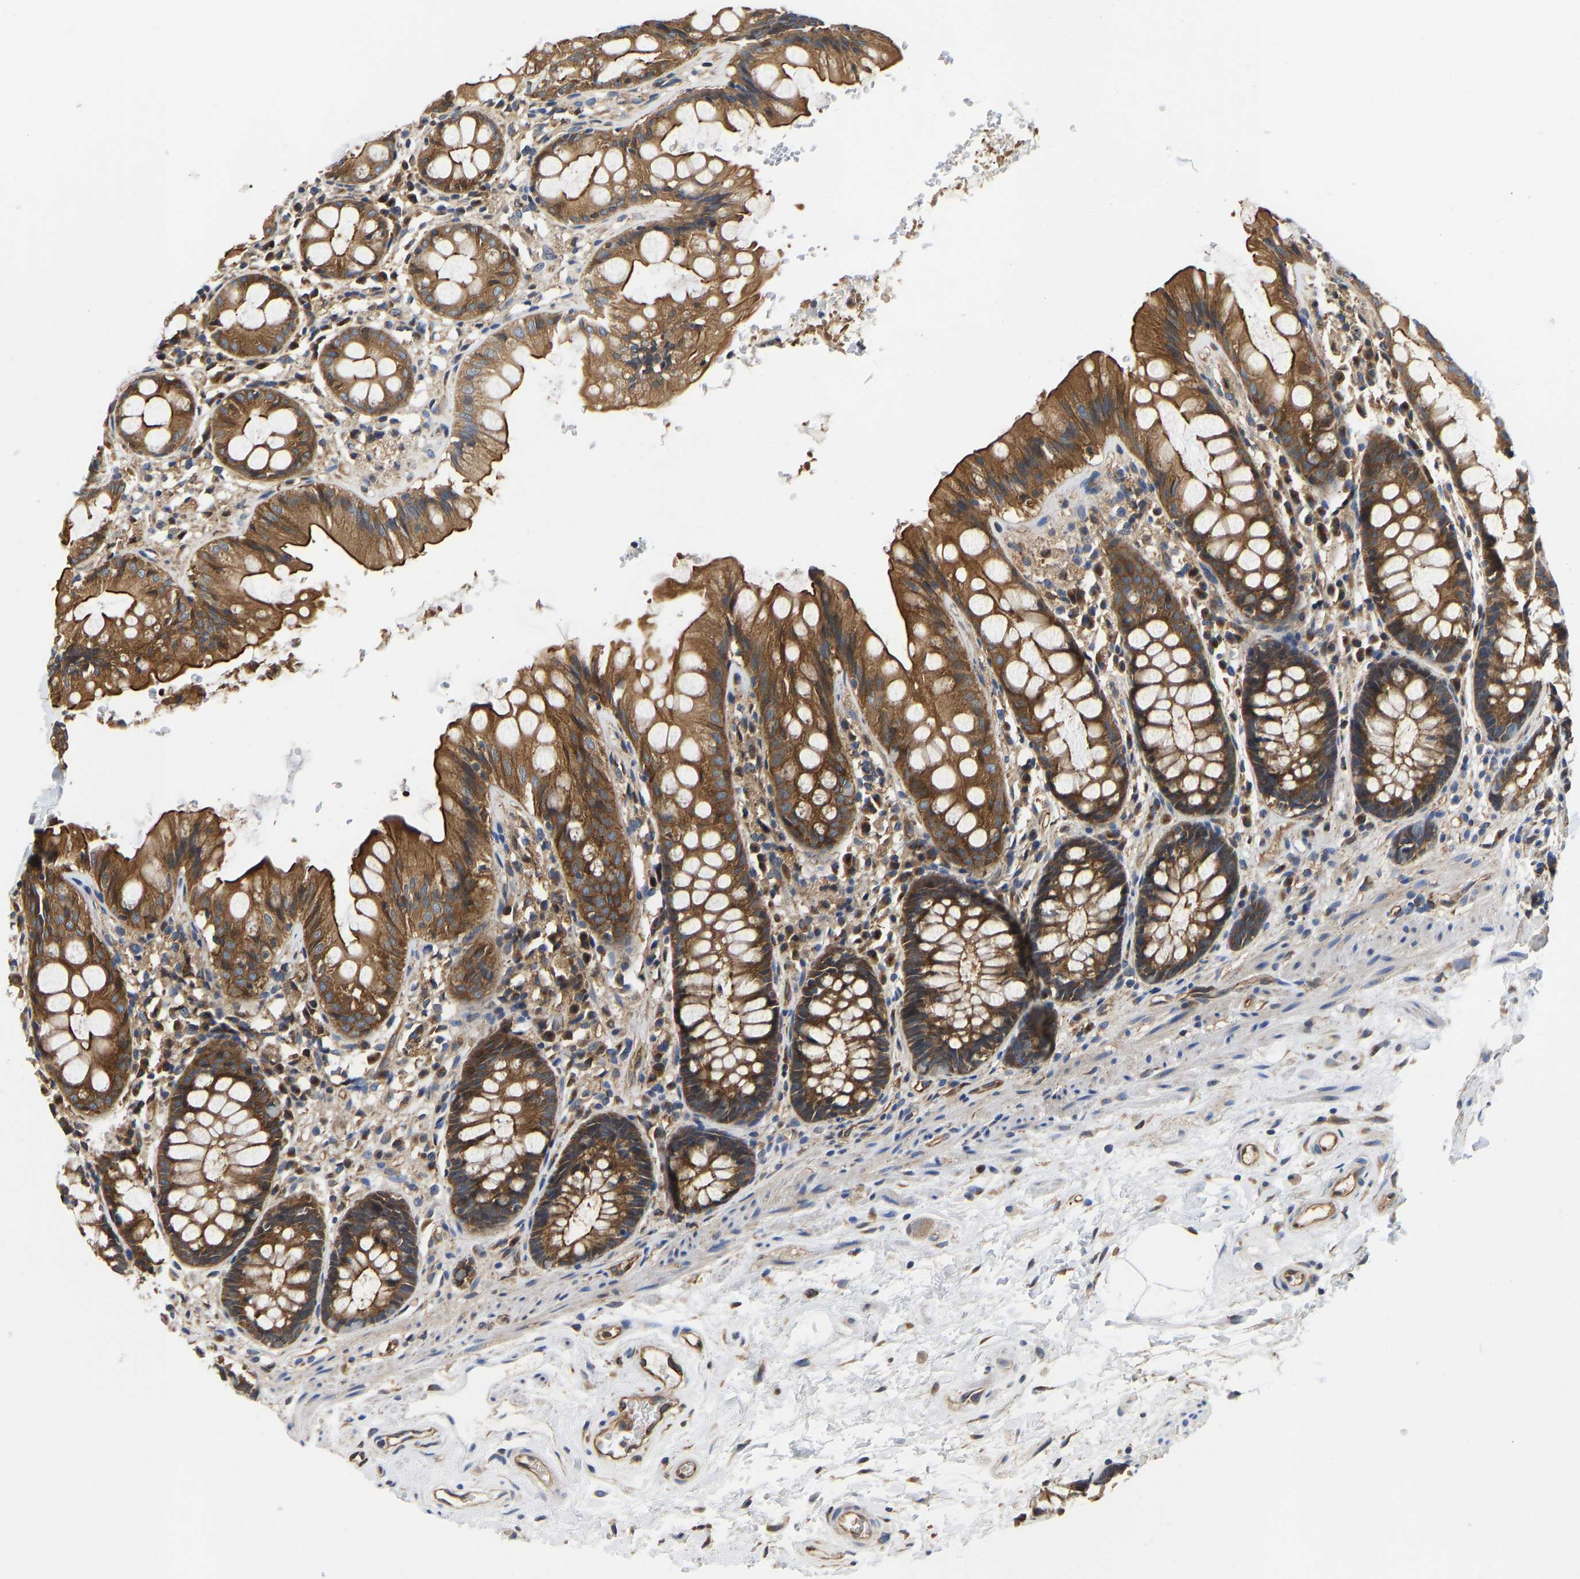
{"staining": {"intensity": "strong", "quantity": ">75%", "location": "cytoplasmic/membranous"}, "tissue": "rectum", "cell_type": "Glandular cells", "image_type": "normal", "snomed": [{"axis": "morphology", "description": "Normal tissue, NOS"}, {"axis": "topography", "description": "Rectum"}], "caption": "Glandular cells exhibit high levels of strong cytoplasmic/membranous staining in approximately >75% of cells in unremarkable rectum.", "gene": "FLNB", "patient": {"sex": "male", "age": 64}}